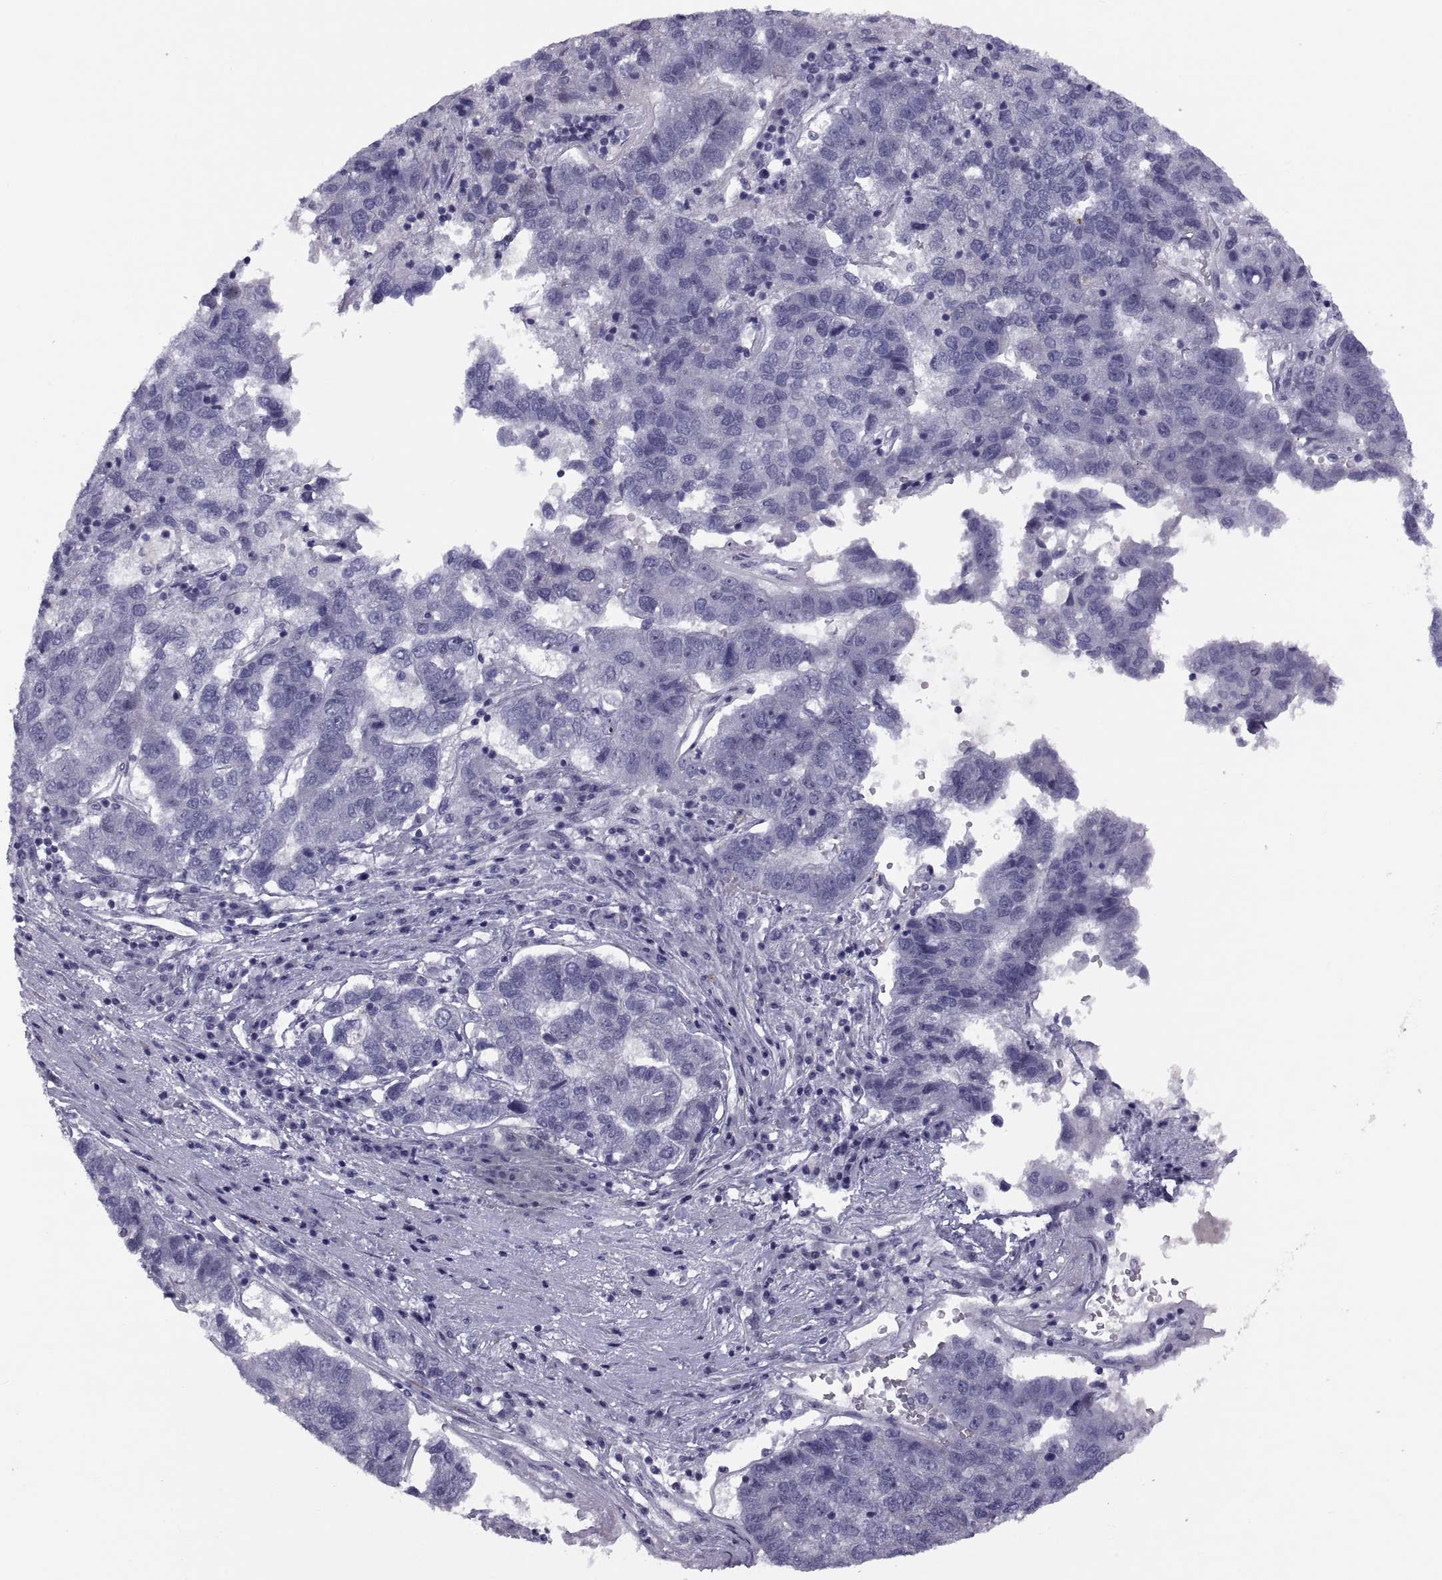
{"staining": {"intensity": "negative", "quantity": "none", "location": "none"}, "tissue": "pancreatic cancer", "cell_type": "Tumor cells", "image_type": "cancer", "snomed": [{"axis": "morphology", "description": "Adenocarcinoma, NOS"}, {"axis": "topography", "description": "Pancreas"}], "caption": "Photomicrograph shows no protein positivity in tumor cells of pancreatic cancer tissue.", "gene": "TMEM158", "patient": {"sex": "female", "age": 61}}